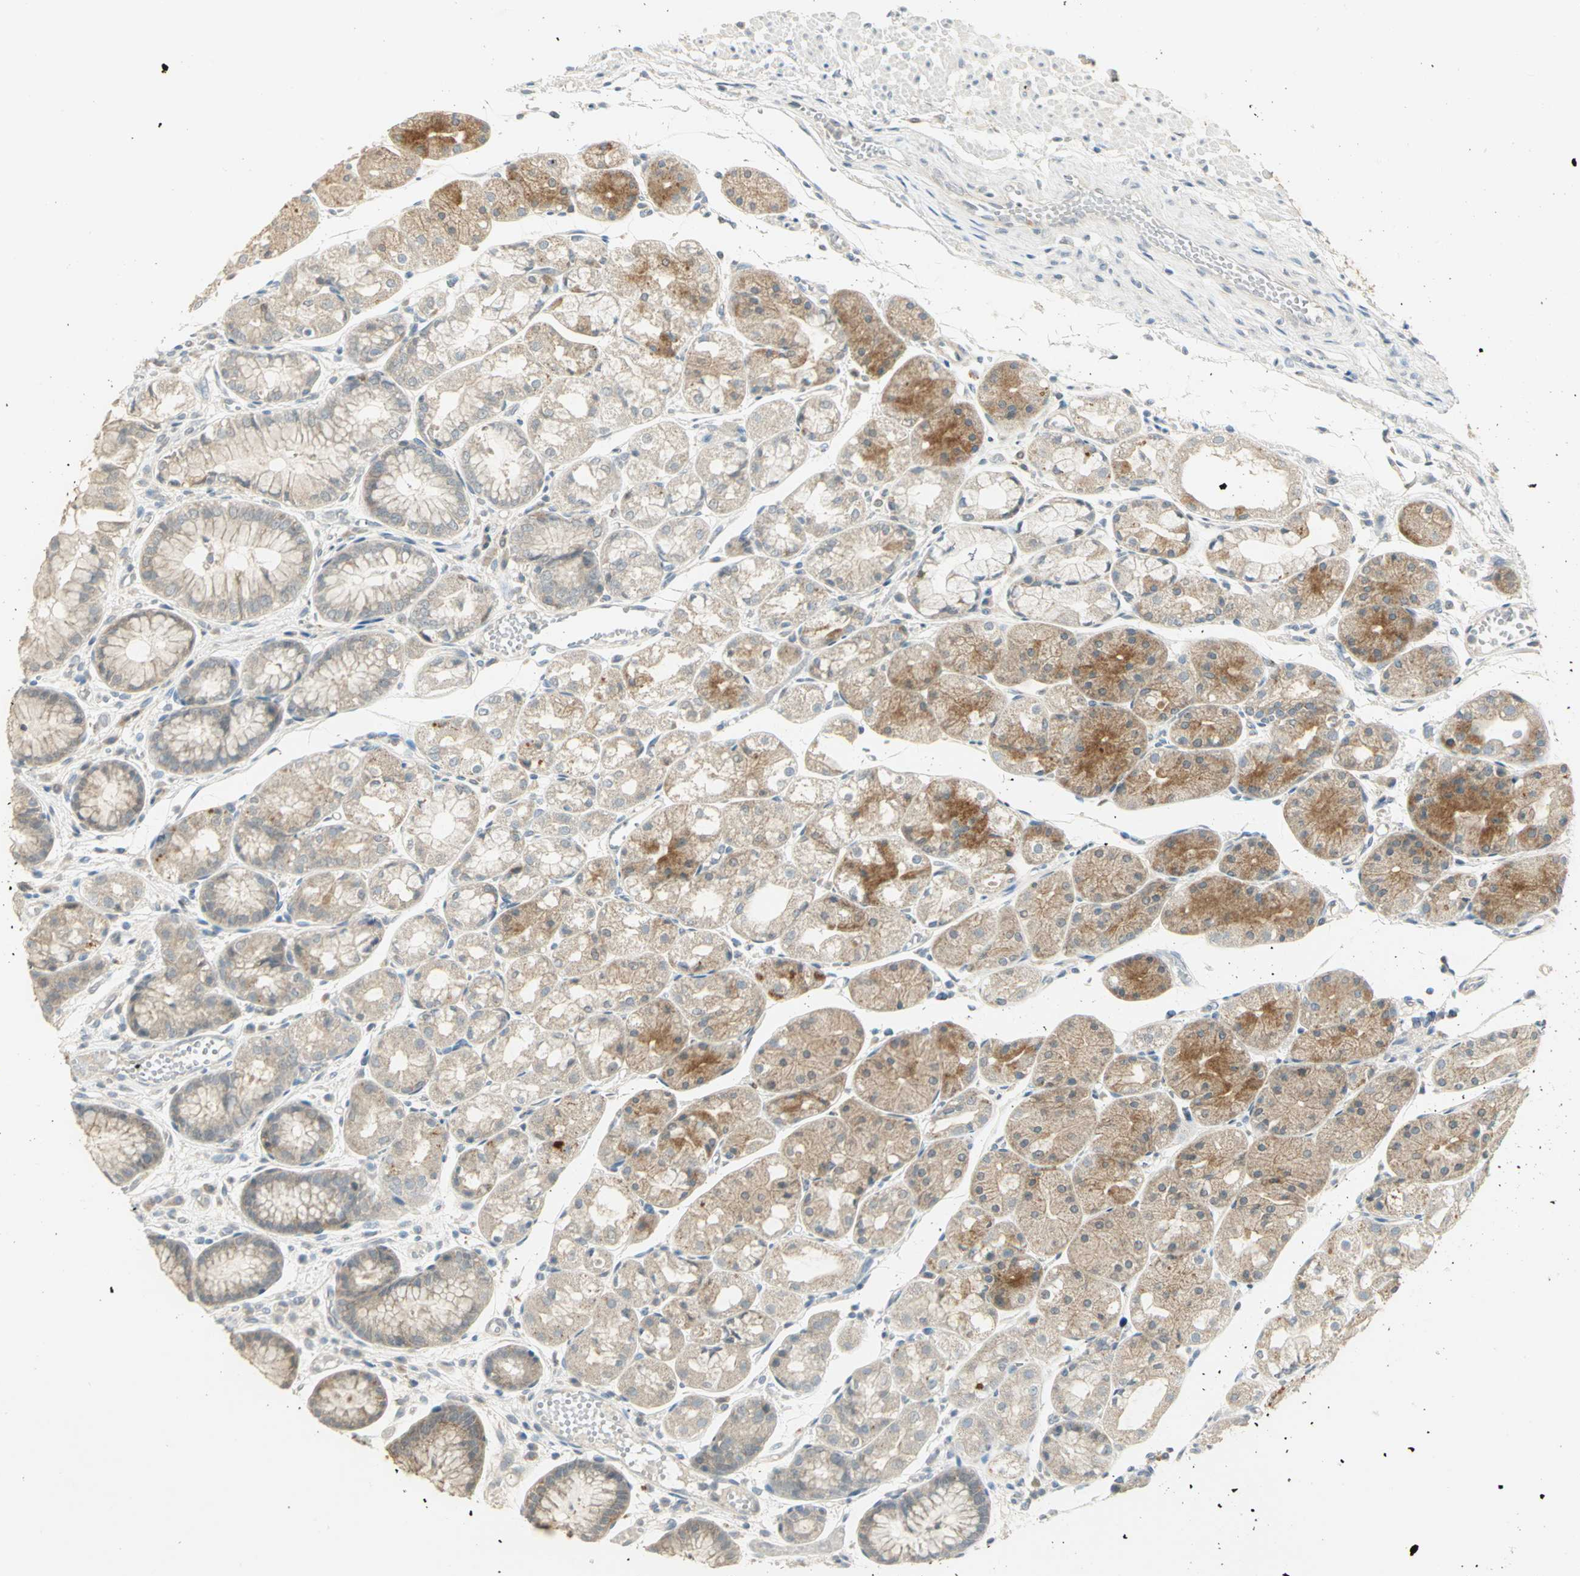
{"staining": {"intensity": "moderate", "quantity": "25%-75%", "location": "cytoplasmic/membranous"}, "tissue": "stomach", "cell_type": "Glandular cells", "image_type": "normal", "snomed": [{"axis": "morphology", "description": "Normal tissue, NOS"}, {"axis": "topography", "description": "Stomach, upper"}], "caption": "Protein analysis of unremarkable stomach reveals moderate cytoplasmic/membranous staining in approximately 25%-75% of glandular cells. The staining is performed using DAB (3,3'-diaminobenzidine) brown chromogen to label protein expression. The nuclei are counter-stained blue using hematoxylin.", "gene": "MAPK8IP3", "patient": {"sex": "male", "age": 72}}